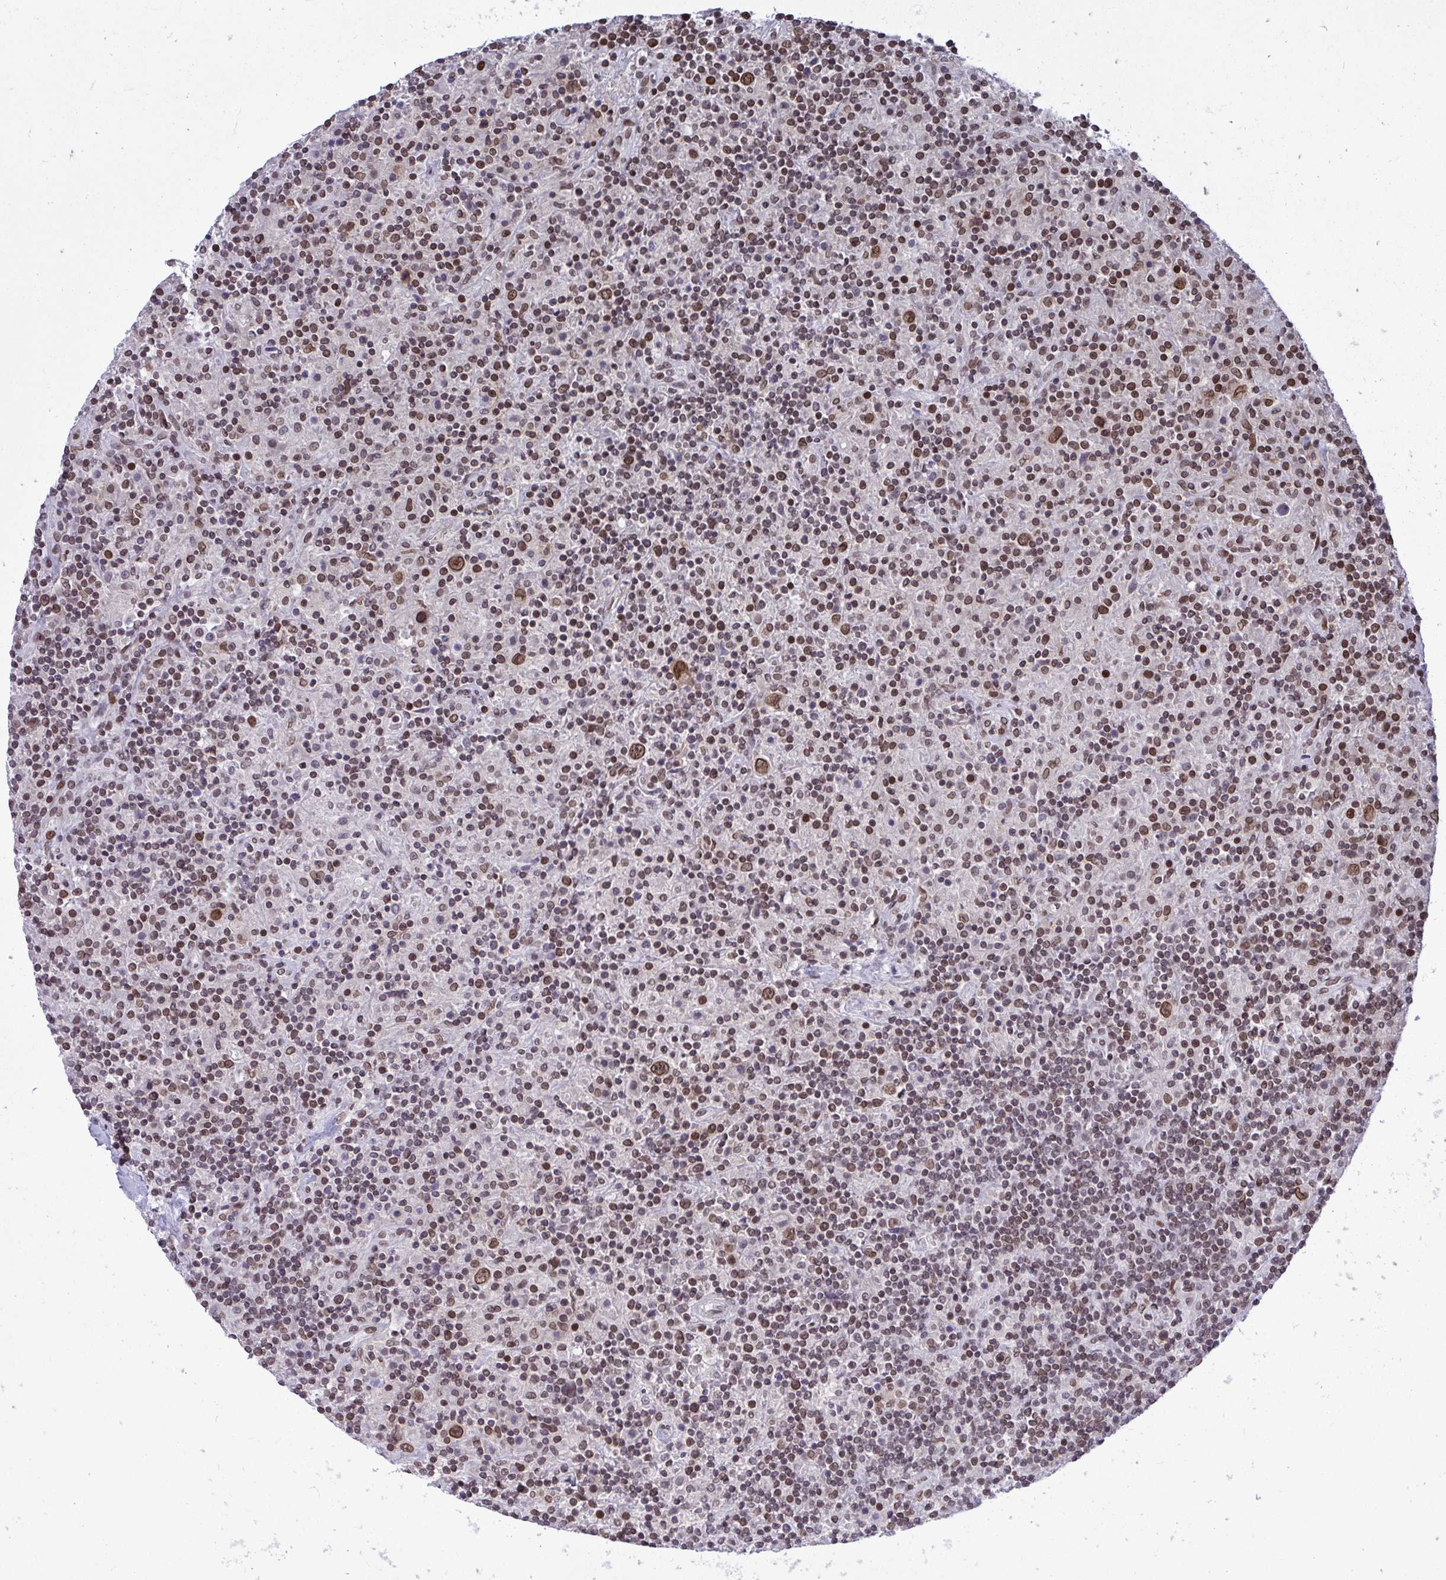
{"staining": {"intensity": "moderate", "quantity": ">75%", "location": "nuclear"}, "tissue": "lymphoma", "cell_type": "Tumor cells", "image_type": "cancer", "snomed": [{"axis": "morphology", "description": "Hodgkin's disease, NOS"}, {"axis": "topography", "description": "Lymph node"}], "caption": "IHC micrograph of neoplastic tissue: lymphoma stained using IHC exhibits medium levels of moderate protein expression localized specifically in the nuclear of tumor cells, appearing as a nuclear brown color.", "gene": "JPT1", "patient": {"sex": "male", "age": 70}}